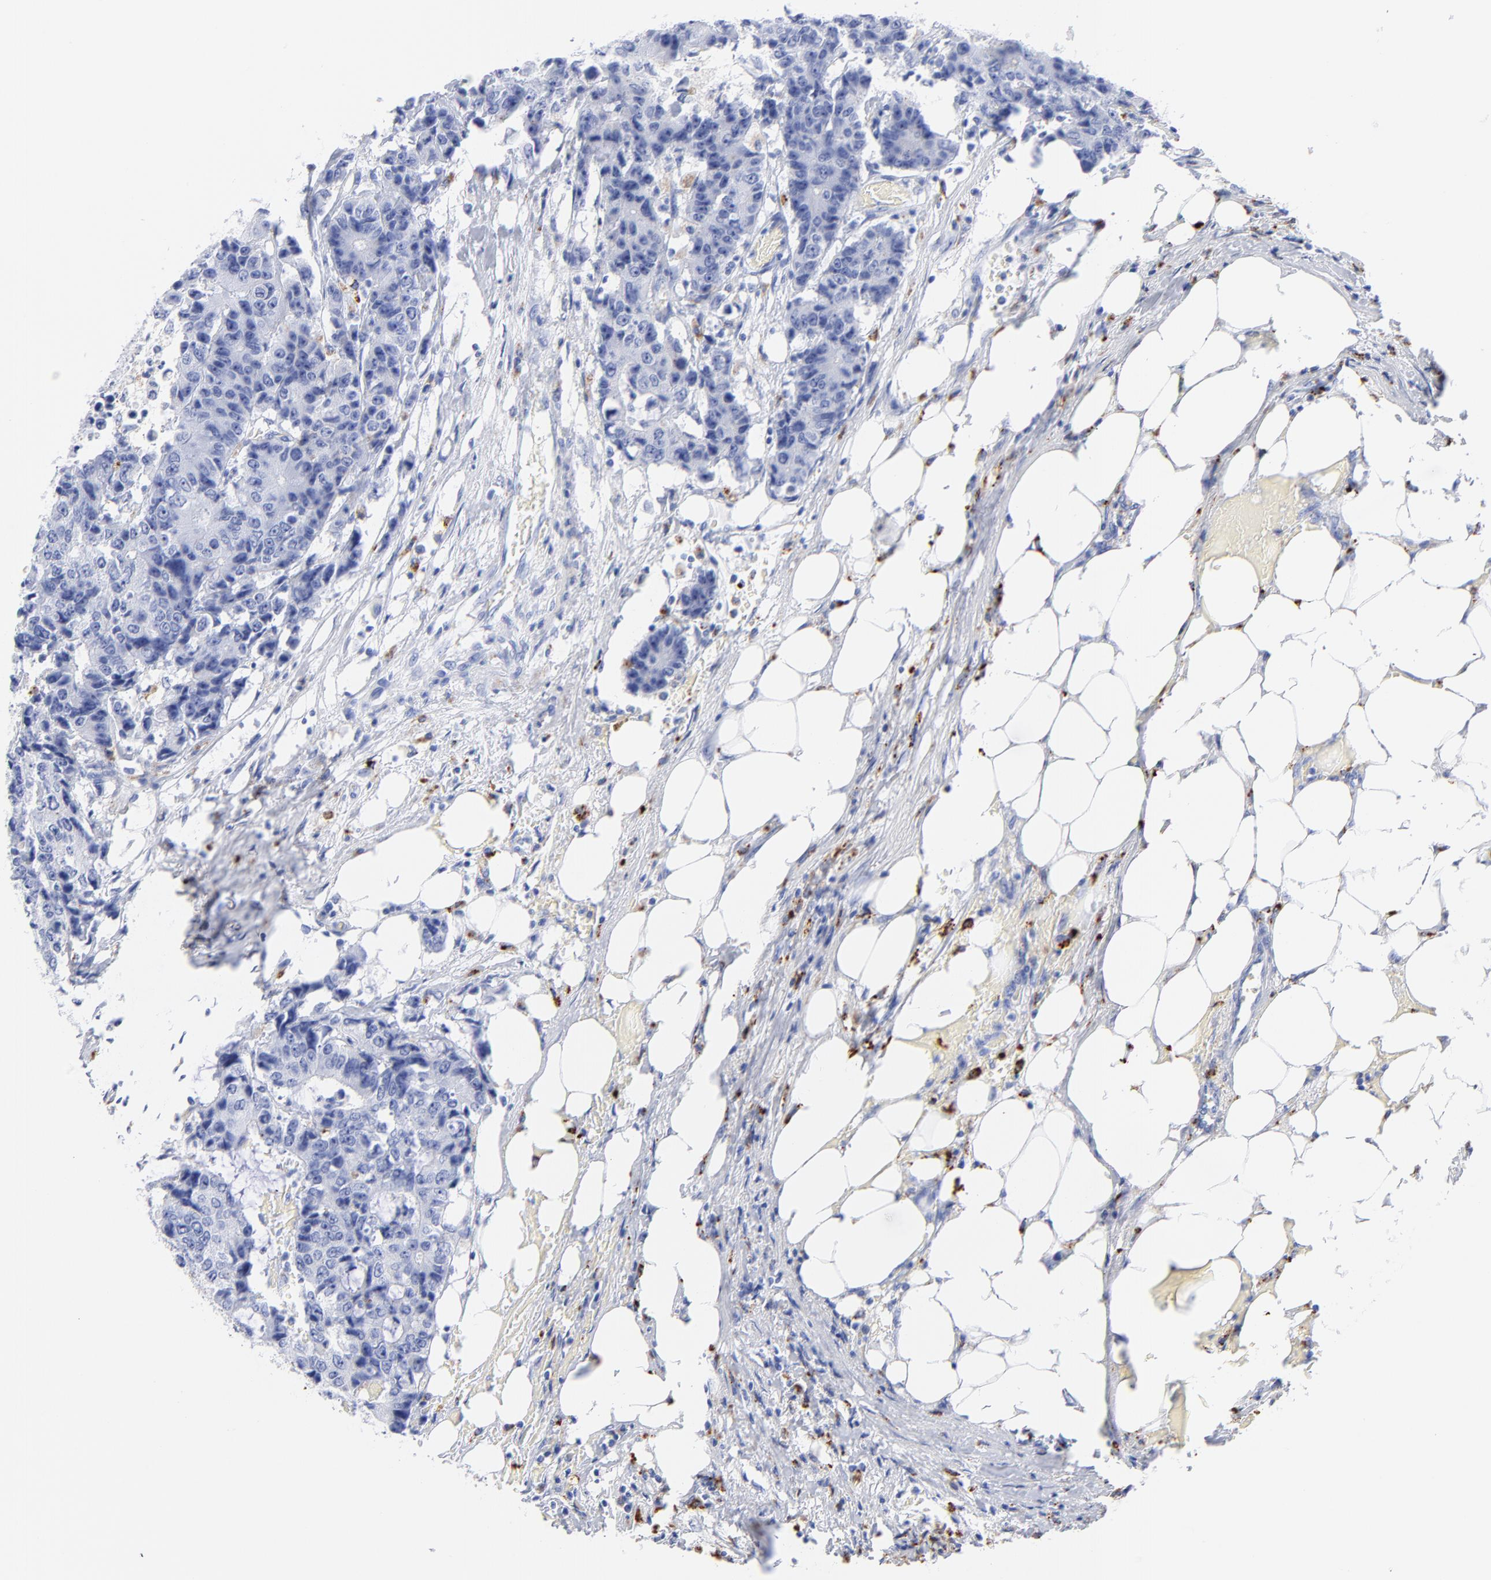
{"staining": {"intensity": "negative", "quantity": "none", "location": "none"}, "tissue": "colorectal cancer", "cell_type": "Tumor cells", "image_type": "cancer", "snomed": [{"axis": "morphology", "description": "Adenocarcinoma, NOS"}, {"axis": "topography", "description": "Colon"}], "caption": "Photomicrograph shows no significant protein staining in tumor cells of colorectal cancer.", "gene": "CPVL", "patient": {"sex": "female", "age": 86}}